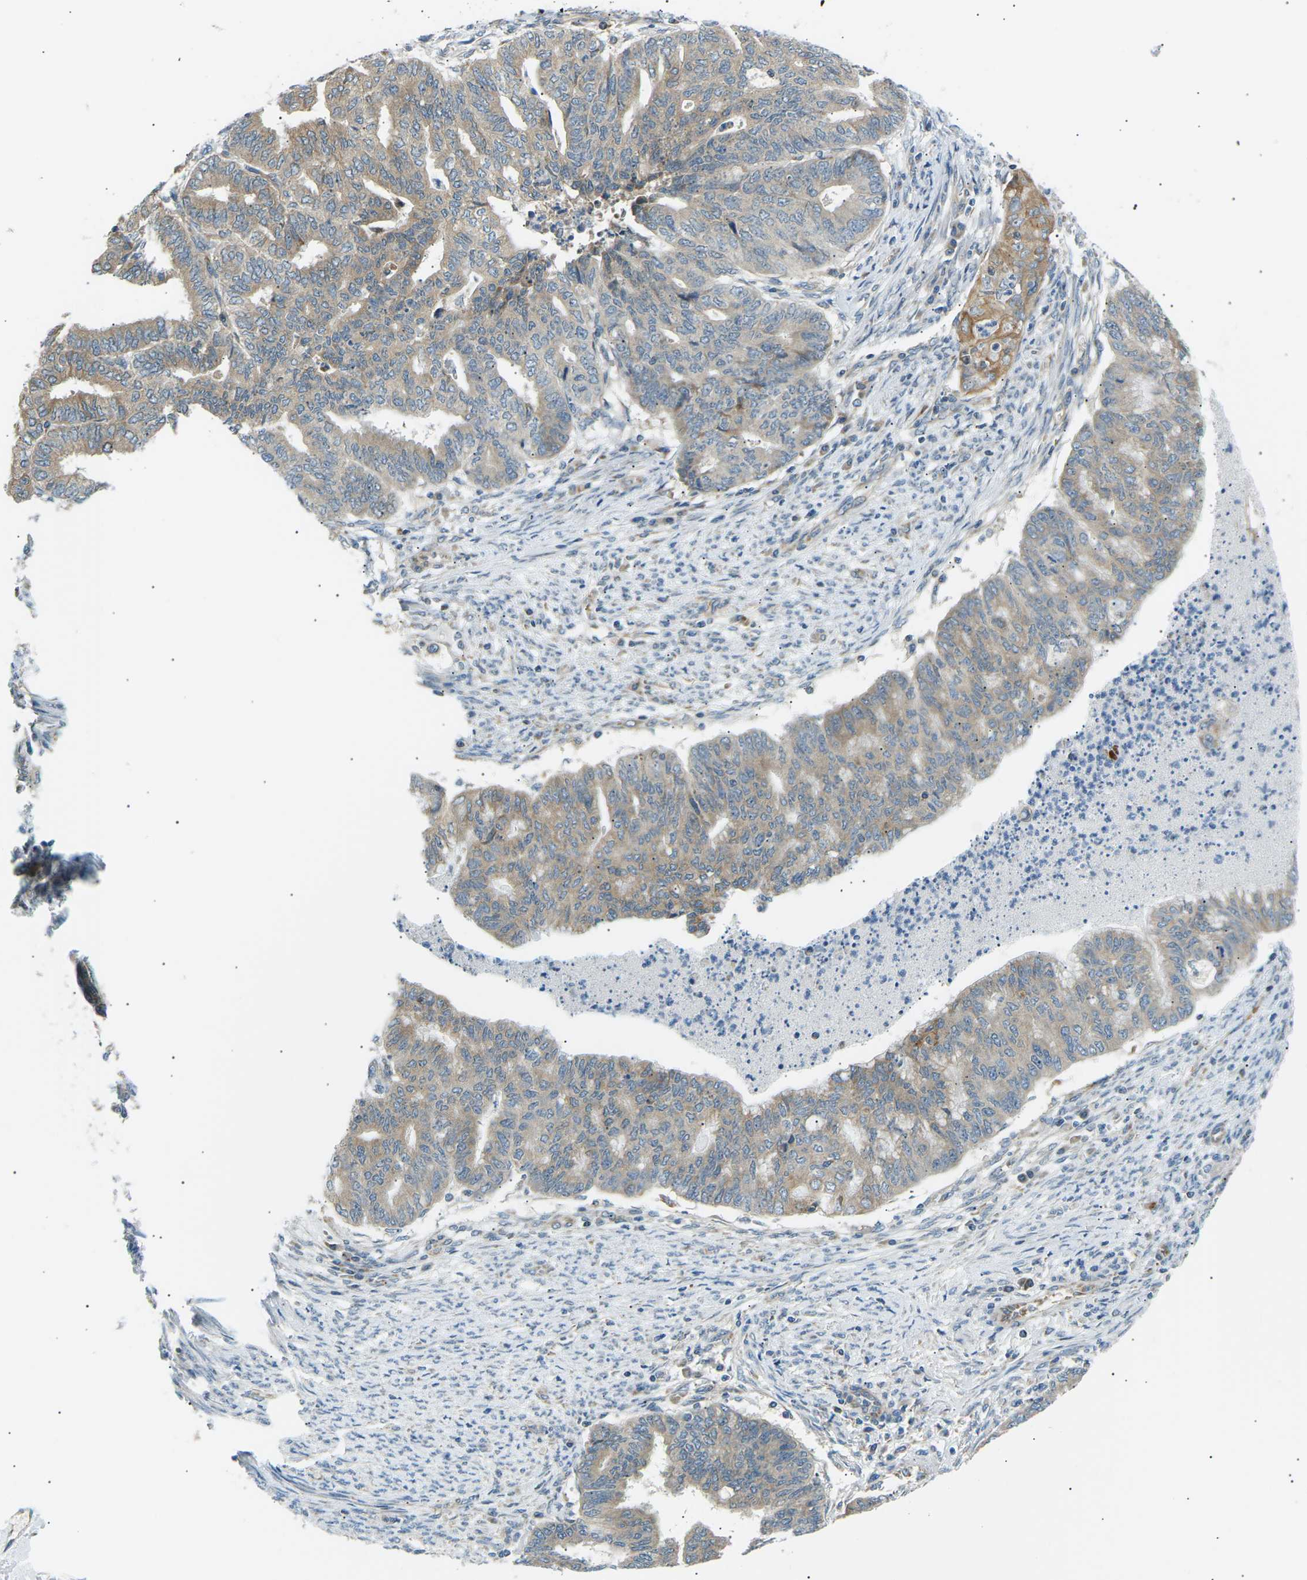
{"staining": {"intensity": "weak", "quantity": ">75%", "location": "cytoplasmic/membranous"}, "tissue": "endometrial cancer", "cell_type": "Tumor cells", "image_type": "cancer", "snomed": [{"axis": "morphology", "description": "Adenocarcinoma, NOS"}, {"axis": "topography", "description": "Endometrium"}], "caption": "Endometrial adenocarcinoma stained for a protein reveals weak cytoplasmic/membranous positivity in tumor cells.", "gene": "TBC1D8", "patient": {"sex": "female", "age": 79}}